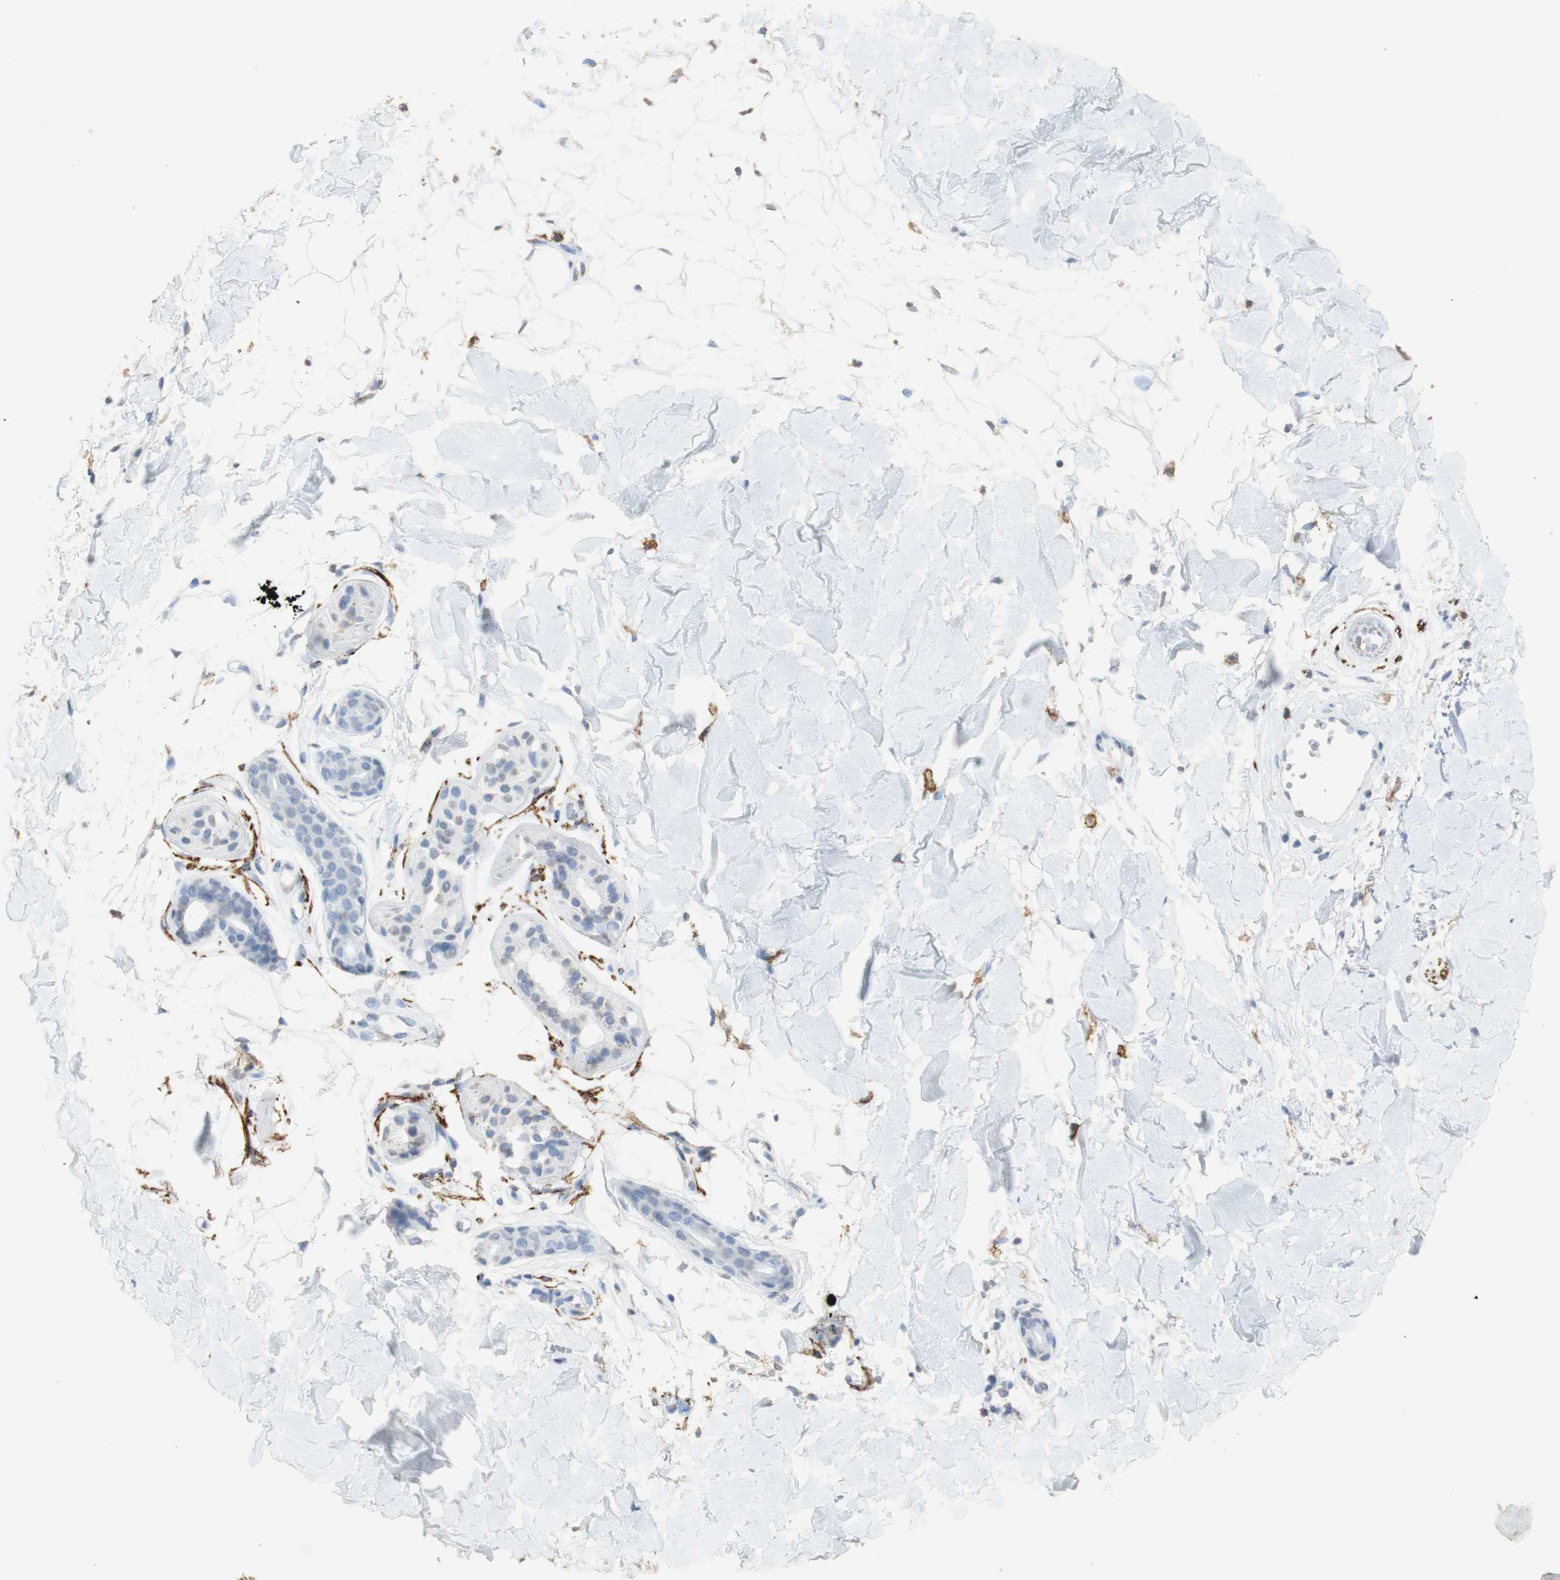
{"staining": {"intensity": "weak", "quantity": "25%-75%", "location": "cytoplasmic/membranous"}, "tissue": "skin cancer", "cell_type": "Tumor cells", "image_type": "cancer", "snomed": [{"axis": "morphology", "description": "Basal cell carcinoma"}, {"axis": "topography", "description": "Skin"}], "caption": "A brown stain labels weak cytoplasmic/membranous staining of a protein in human skin cancer tumor cells.", "gene": "L1CAM", "patient": {"sex": "female", "age": 58}}